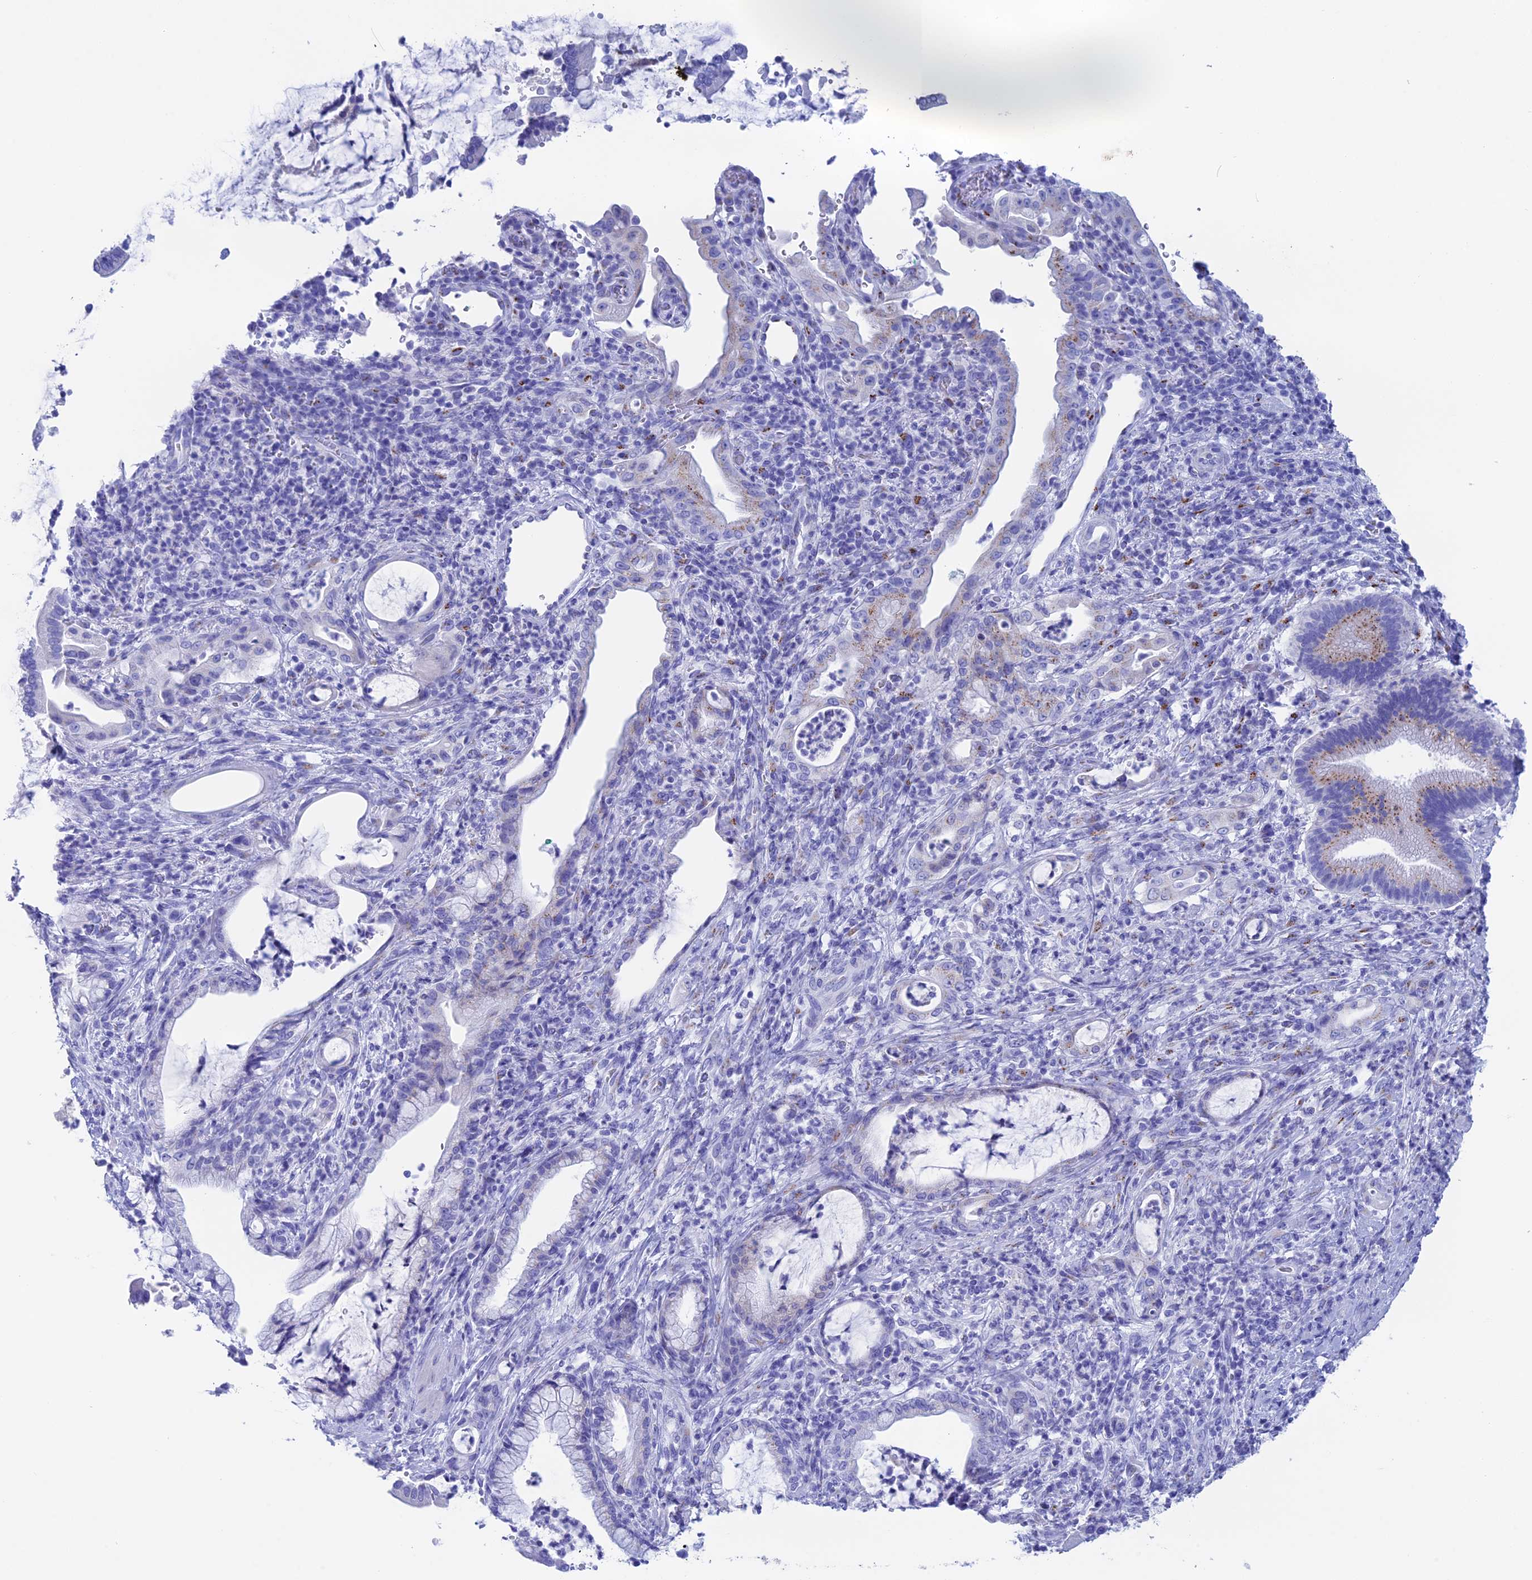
{"staining": {"intensity": "weak", "quantity": "<25%", "location": "cytoplasmic/membranous"}, "tissue": "pancreatic cancer", "cell_type": "Tumor cells", "image_type": "cancer", "snomed": [{"axis": "morphology", "description": "Normal tissue, NOS"}, {"axis": "morphology", "description": "Adenocarcinoma, NOS"}, {"axis": "topography", "description": "Pancreas"}], "caption": "Pancreatic cancer was stained to show a protein in brown. There is no significant staining in tumor cells.", "gene": "ERICH4", "patient": {"sex": "female", "age": 55}}